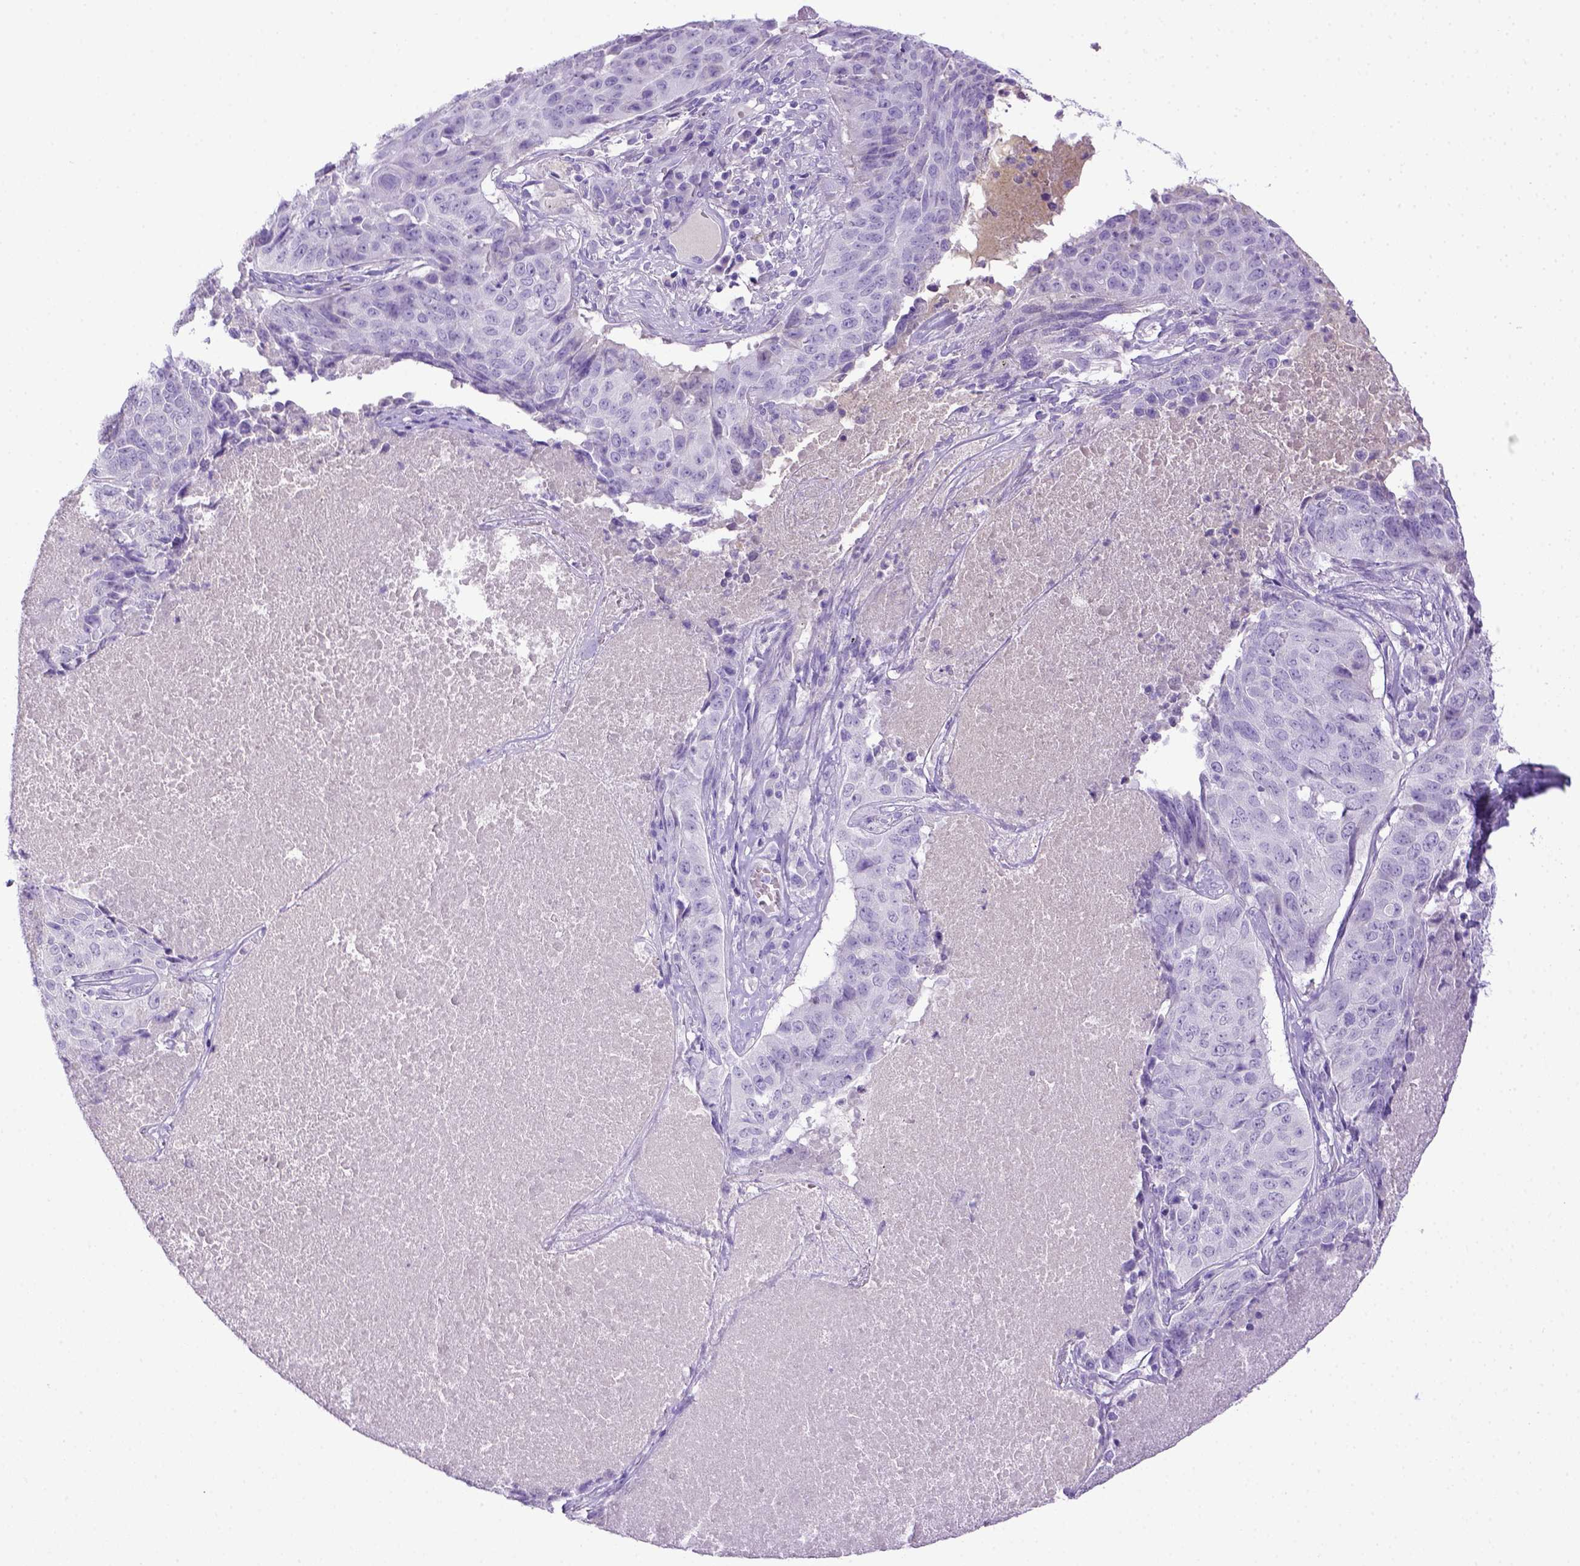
{"staining": {"intensity": "negative", "quantity": "none", "location": "none"}, "tissue": "lung cancer", "cell_type": "Tumor cells", "image_type": "cancer", "snomed": [{"axis": "morphology", "description": "Normal tissue, NOS"}, {"axis": "morphology", "description": "Squamous cell carcinoma, NOS"}, {"axis": "topography", "description": "Bronchus"}, {"axis": "topography", "description": "Lung"}], "caption": "Immunohistochemistry histopathology image of human squamous cell carcinoma (lung) stained for a protein (brown), which demonstrates no staining in tumor cells.", "gene": "ITIH4", "patient": {"sex": "male", "age": 64}}